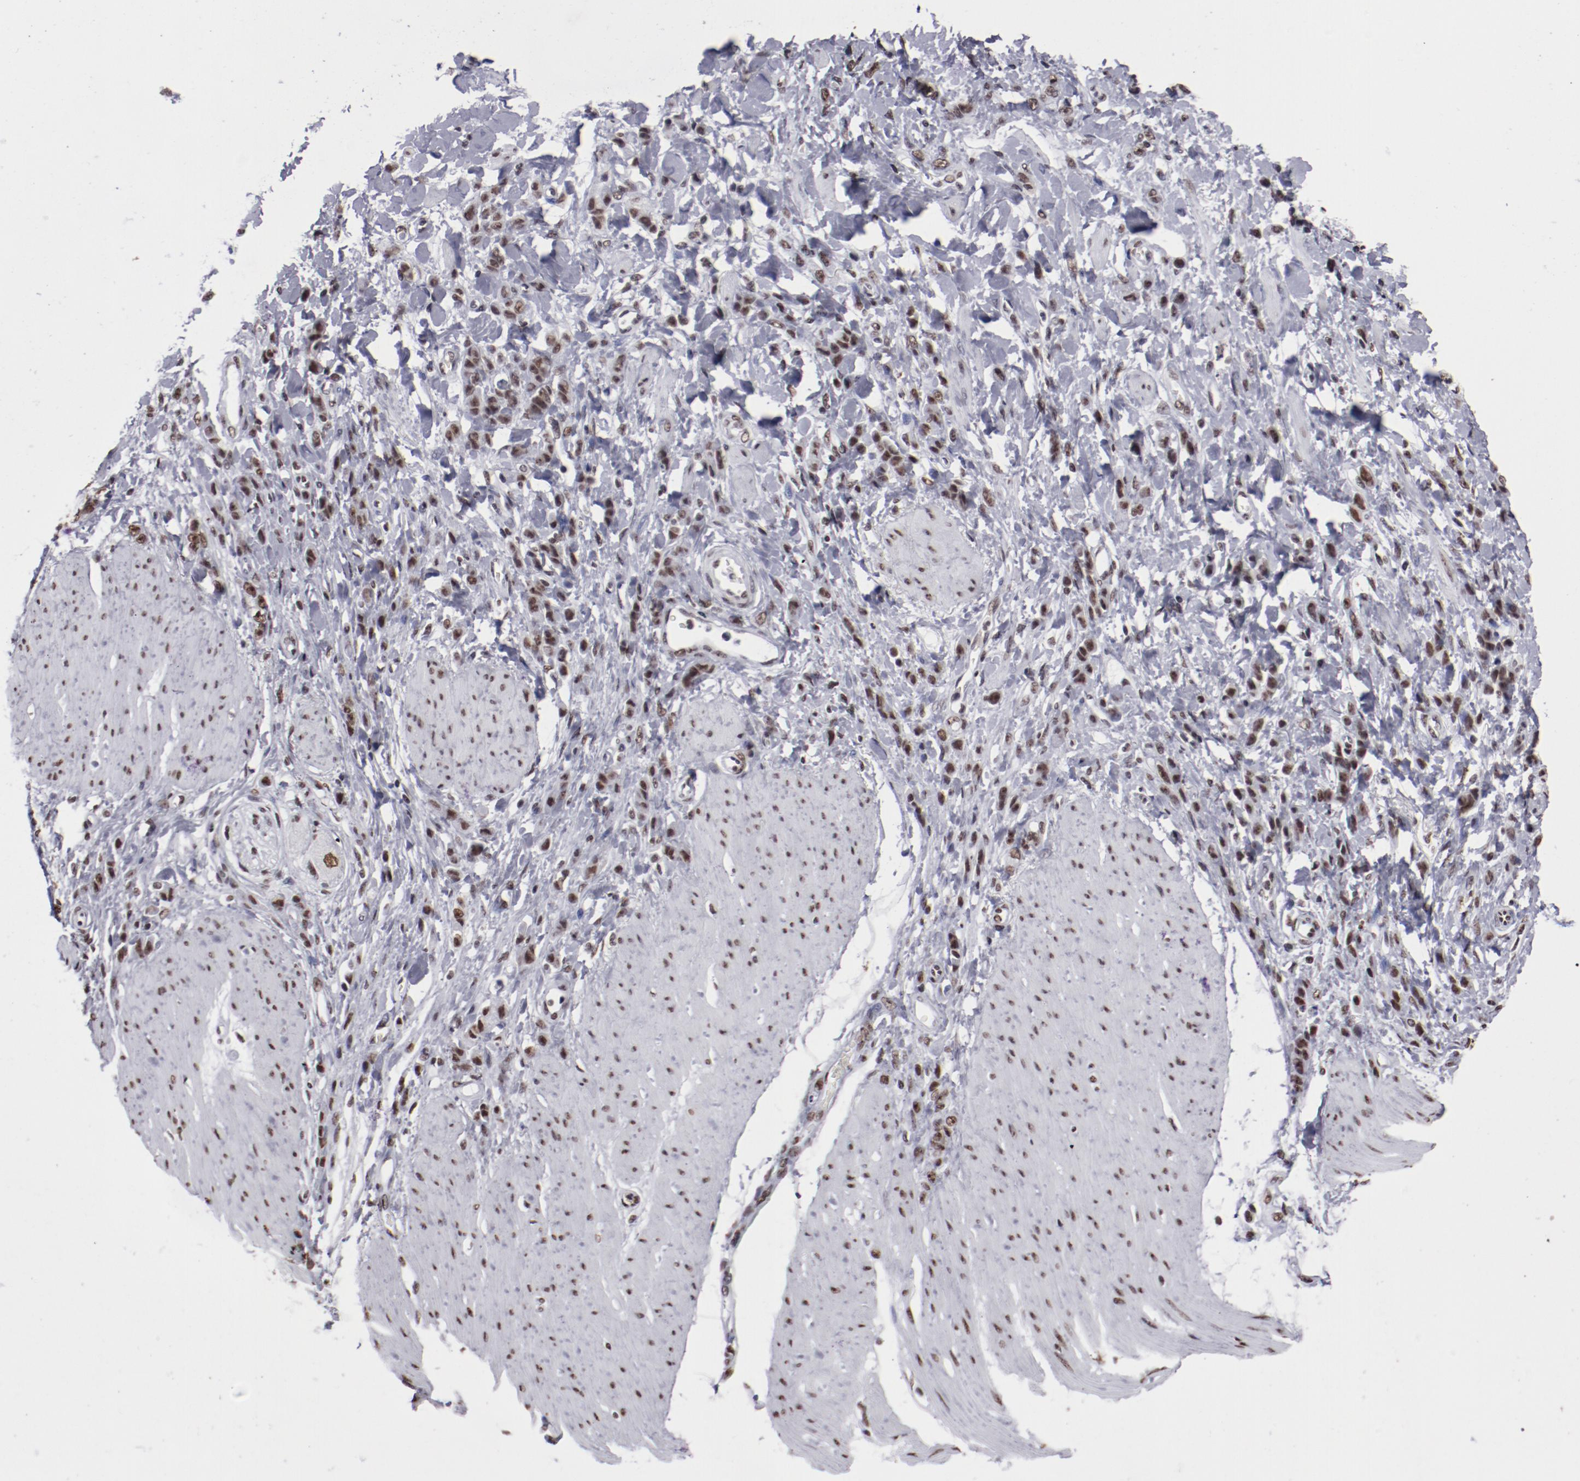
{"staining": {"intensity": "moderate", "quantity": ">75%", "location": "nuclear"}, "tissue": "stomach cancer", "cell_type": "Tumor cells", "image_type": "cancer", "snomed": [{"axis": "morphology", "description": "Normal tissue, NOS"}, {"axis": "morphology", "description": "Adenocarcinoma, NOS"}, {"axis": "topography", "description": "Stomach"}], "caption": "This histopathology image displays stomach cancer stained with immunohistochemistry to label a protein in brown. The nuclear of tumor cells show moderate positivity for the protein. Nuclei are counter-stained blue.", "gene": "HNRNPA2B1", "patient": {"sex": "male", "age": 82}}